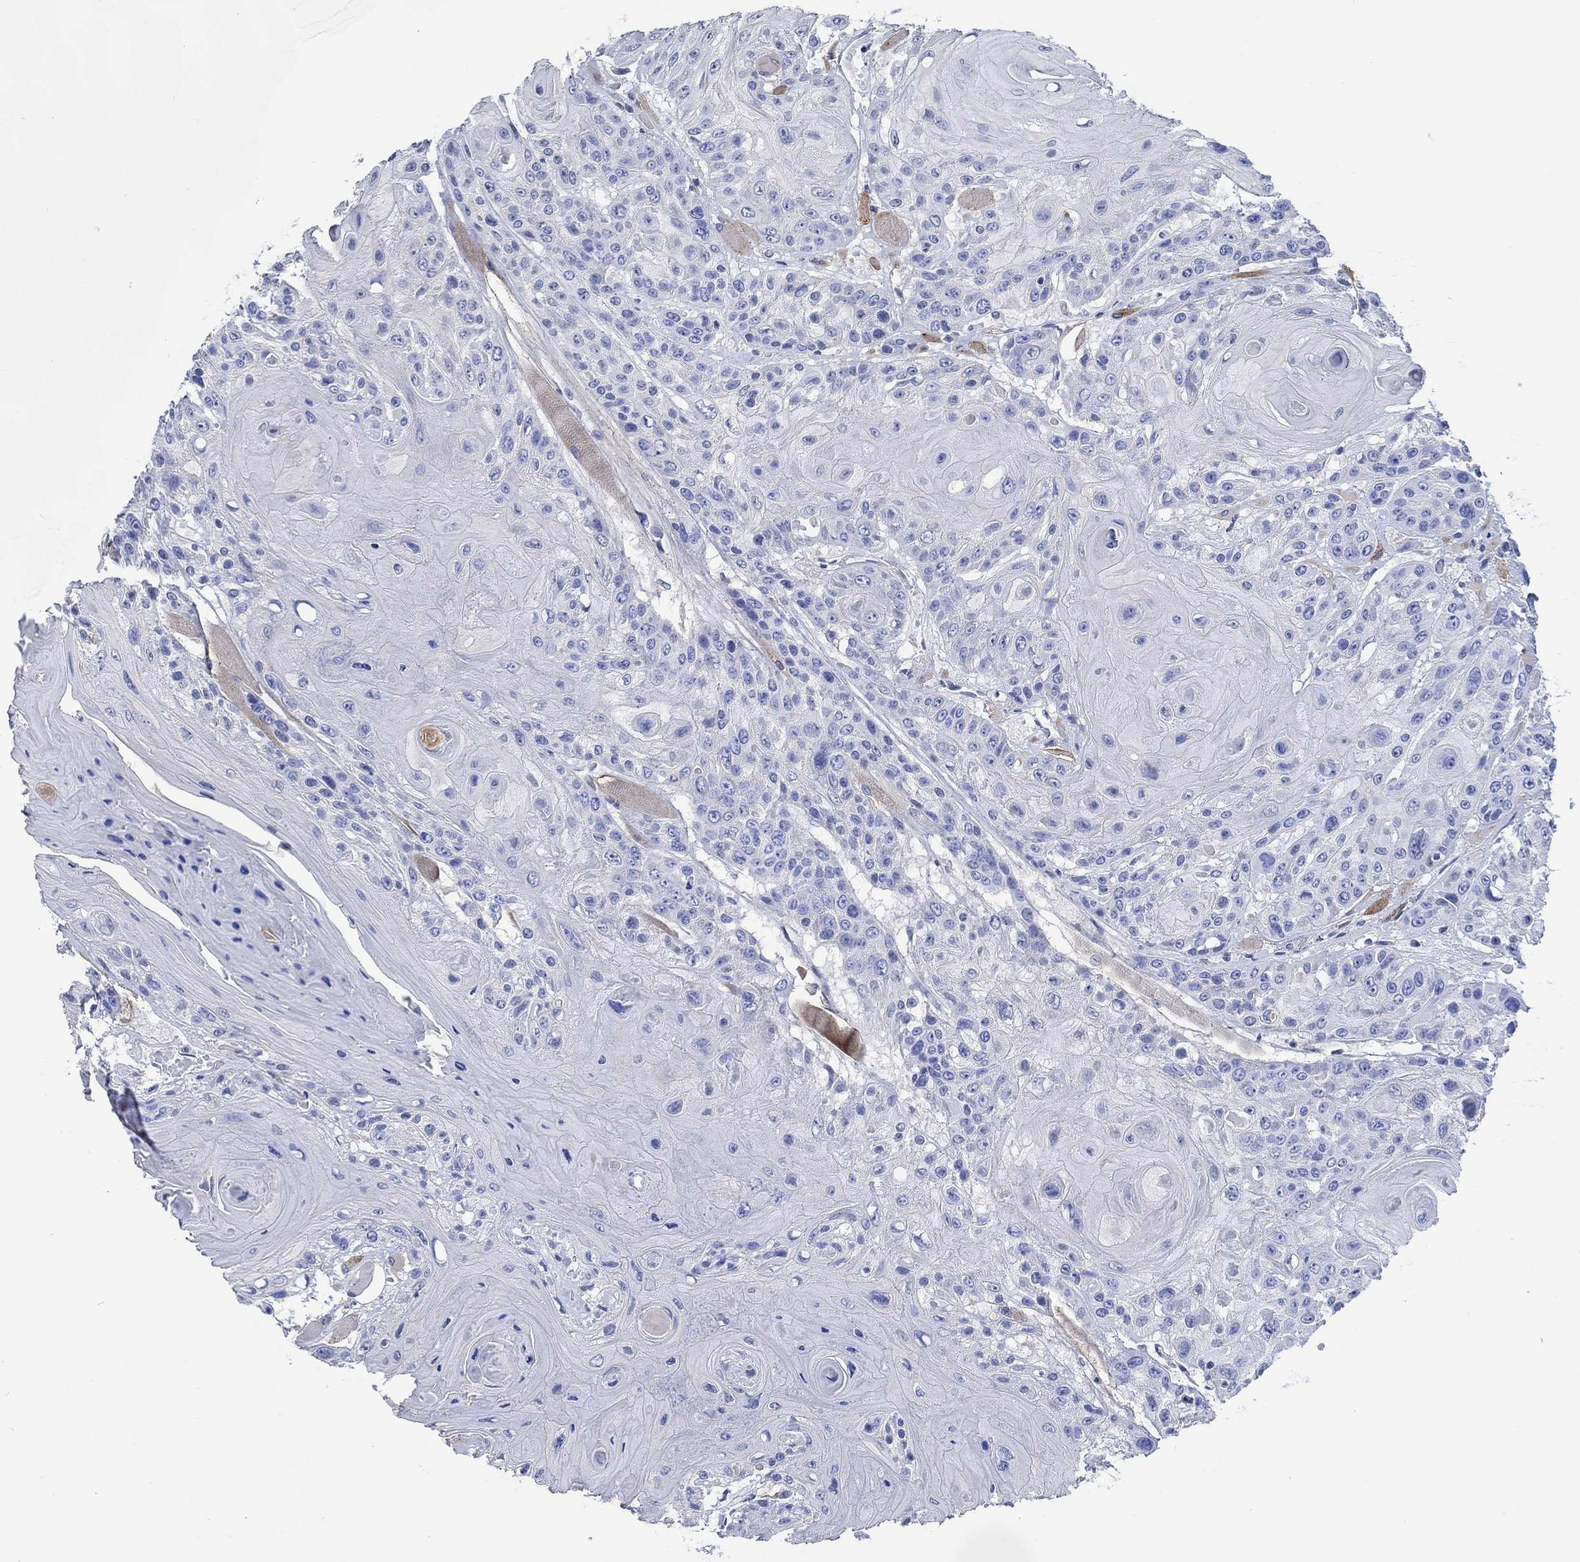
{"staining": {"intensity": "negative", "quantity": "none", "location": "none"}, "tissue": "head and neck cancer", "cell_type": "Tumor cells", "image_type": "cancer", "snomed": [{"axis": "morphology", "description": "Squamous cell carcinoma, NOS"}, {"axis": "topography", "description": "Head-Neck"}], "caption": "Immunohistochemistry (IHC) image of neoplastic tissue: squamous cell carcinoma (head and neck) stained with DAB (3,3'-diaminobenzidine) displays no significant protein positivity in tumor cells.", "gene": "SHISA4", "patient": {"sex": "female", "age": 59}}